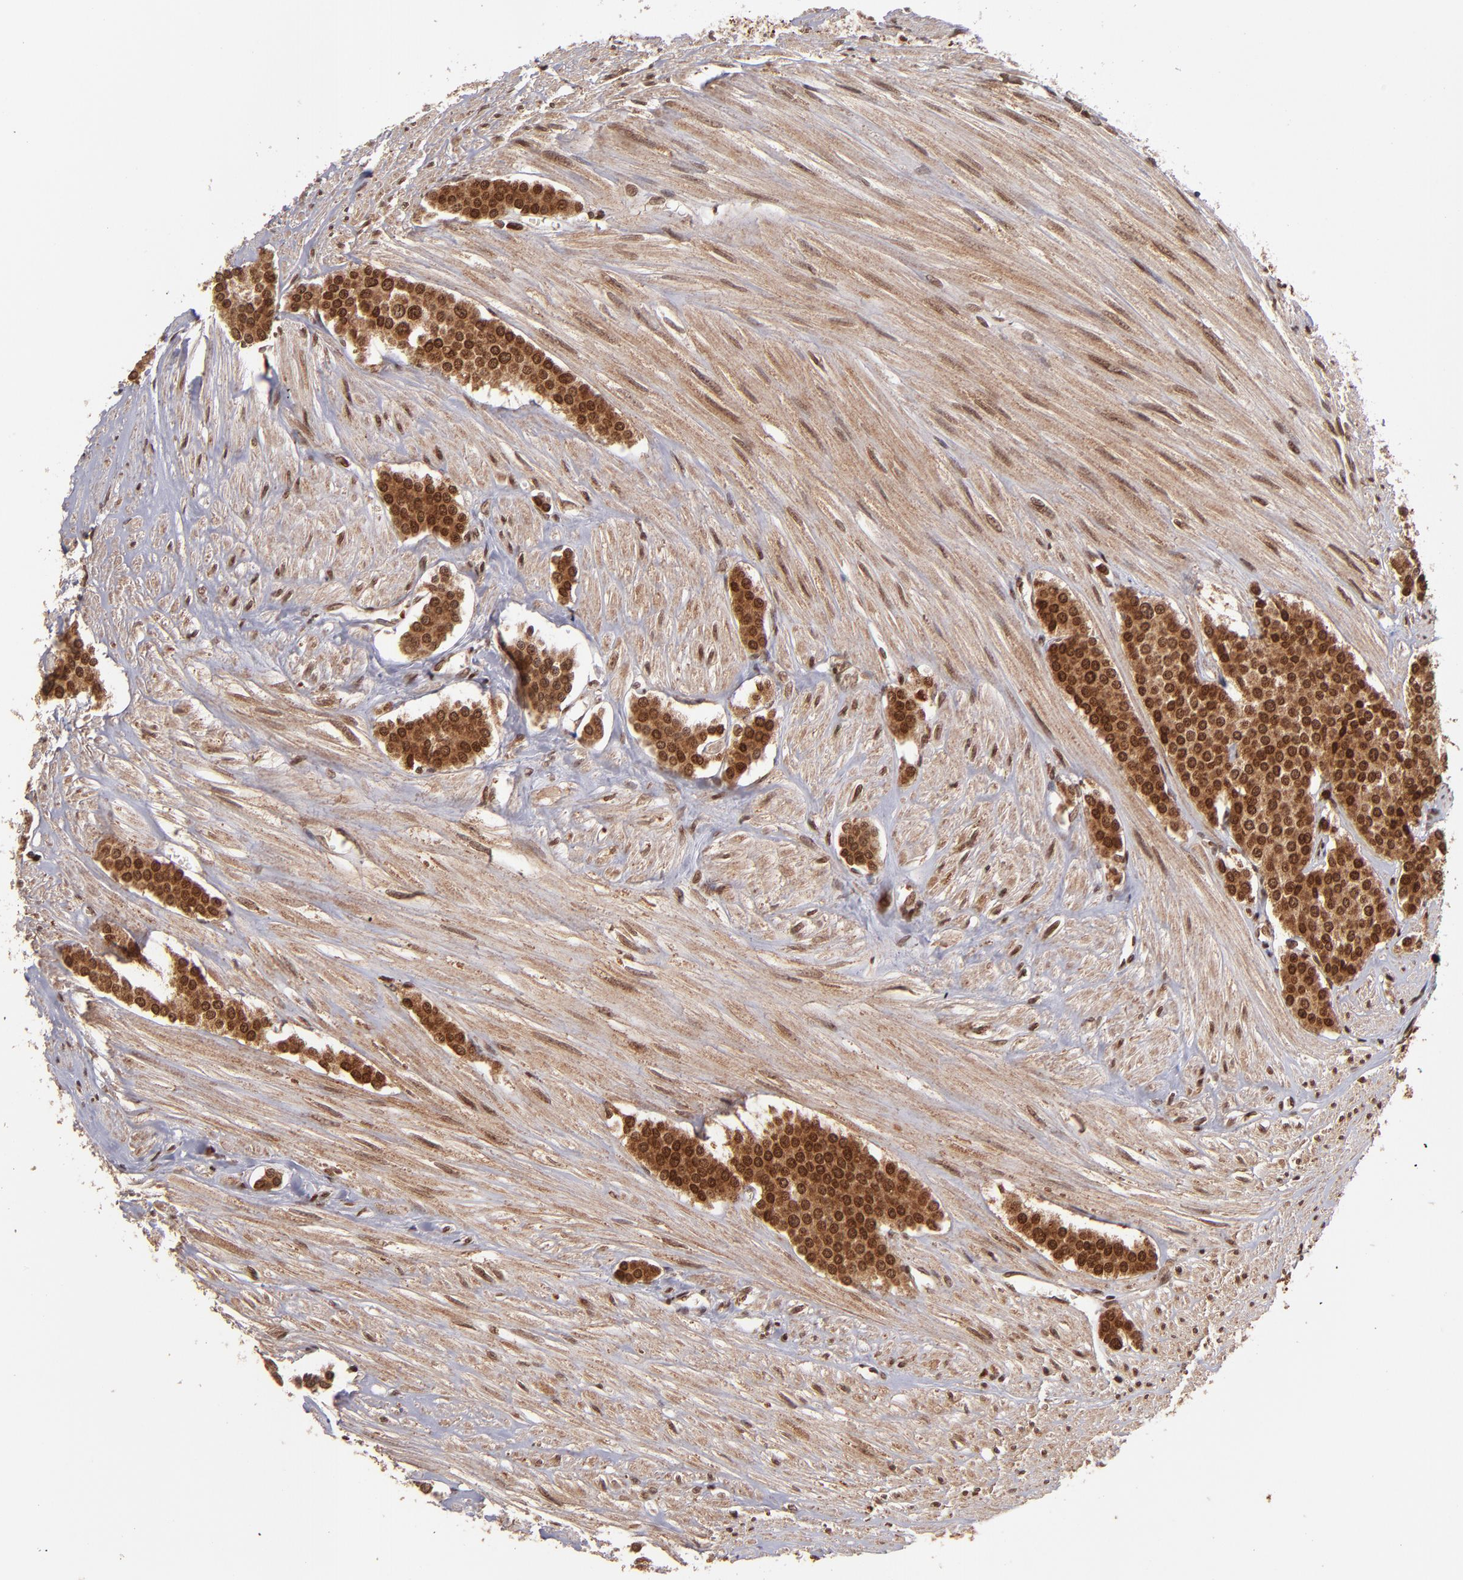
{"staining": {"intensity": "strong", "quantity": ">75%", "location": "cytoplasmic/membranous,nuclear"}, "tissue": "carcinoid", "cell_type": "Tumor cells", "image_type": "cancer", "snomed": [{"axis": "morphology", "description": "Carcinoid, malignant, NOS"}, {"axis": "topography", "description": "Small intestine"}], "caption": "DAB immunohistochemical staining of carcinoid exhibits strong cytoplasmic/membranous and nuclear protein staining in about >75% of tumor cells.", "gene": "TOP1MT", "patient": {"sex": "male", "age": 60}}